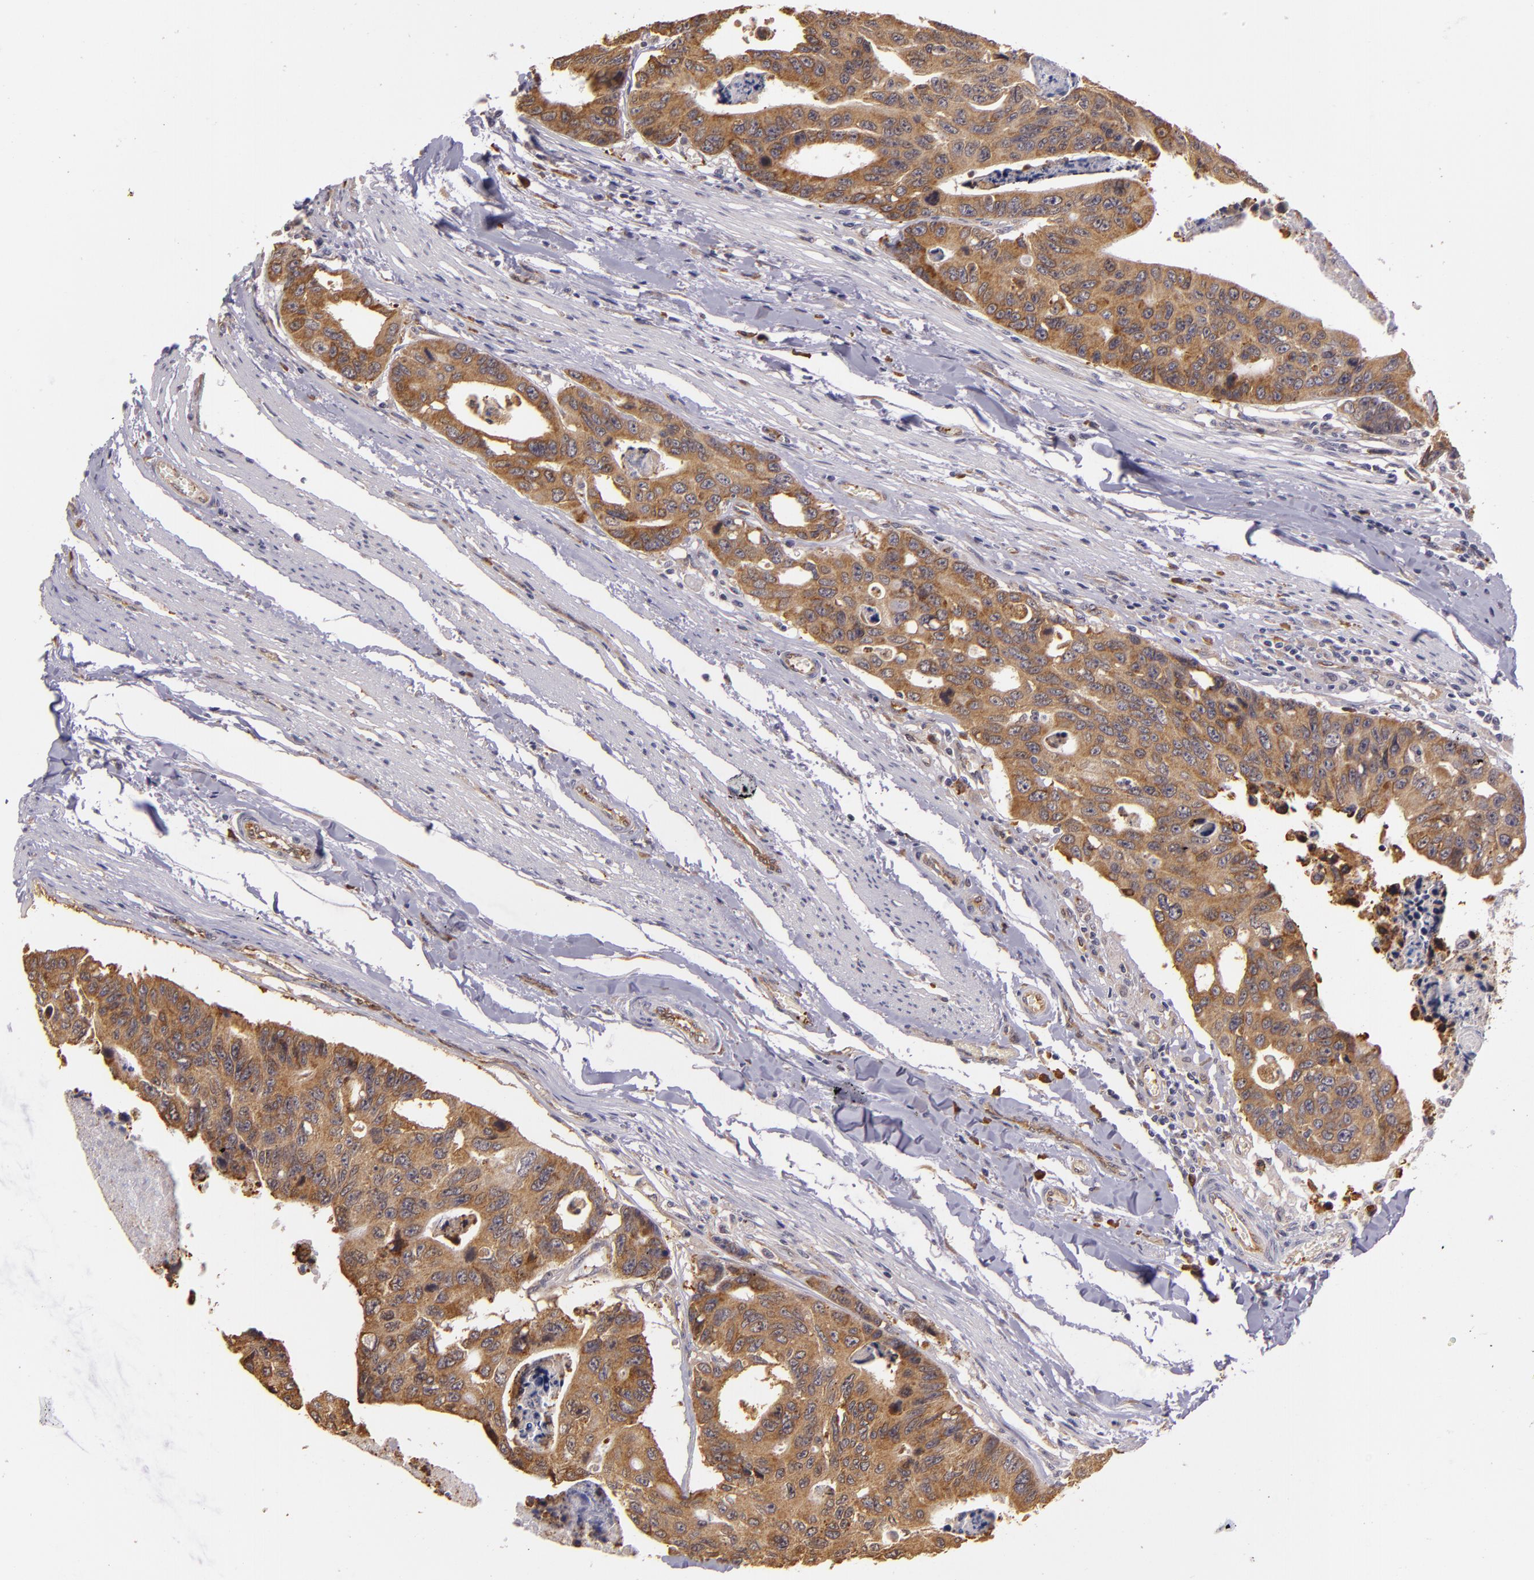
{"staining": {"intensity": "moderate", "quantity": ">75%", "location": "cytoplasmic/membranous"}, "tissue": "colorectal cancer", "cell_type": "Tumor cells", "image_type": "cancer", "snomed": [{"axis": "morphology", "description": "Adenocarcinoma, NOS"}, {"axis": "topography", "description": "Colon"}], "caption": "This is a histology image of IHC staining of adenocarcinoma (colorectal), which shows moderate staining in the cytoplasmic/membranous of tumor cells.", "gene": "SYTL4", "patient": {"sex": "female", "age": 86}}